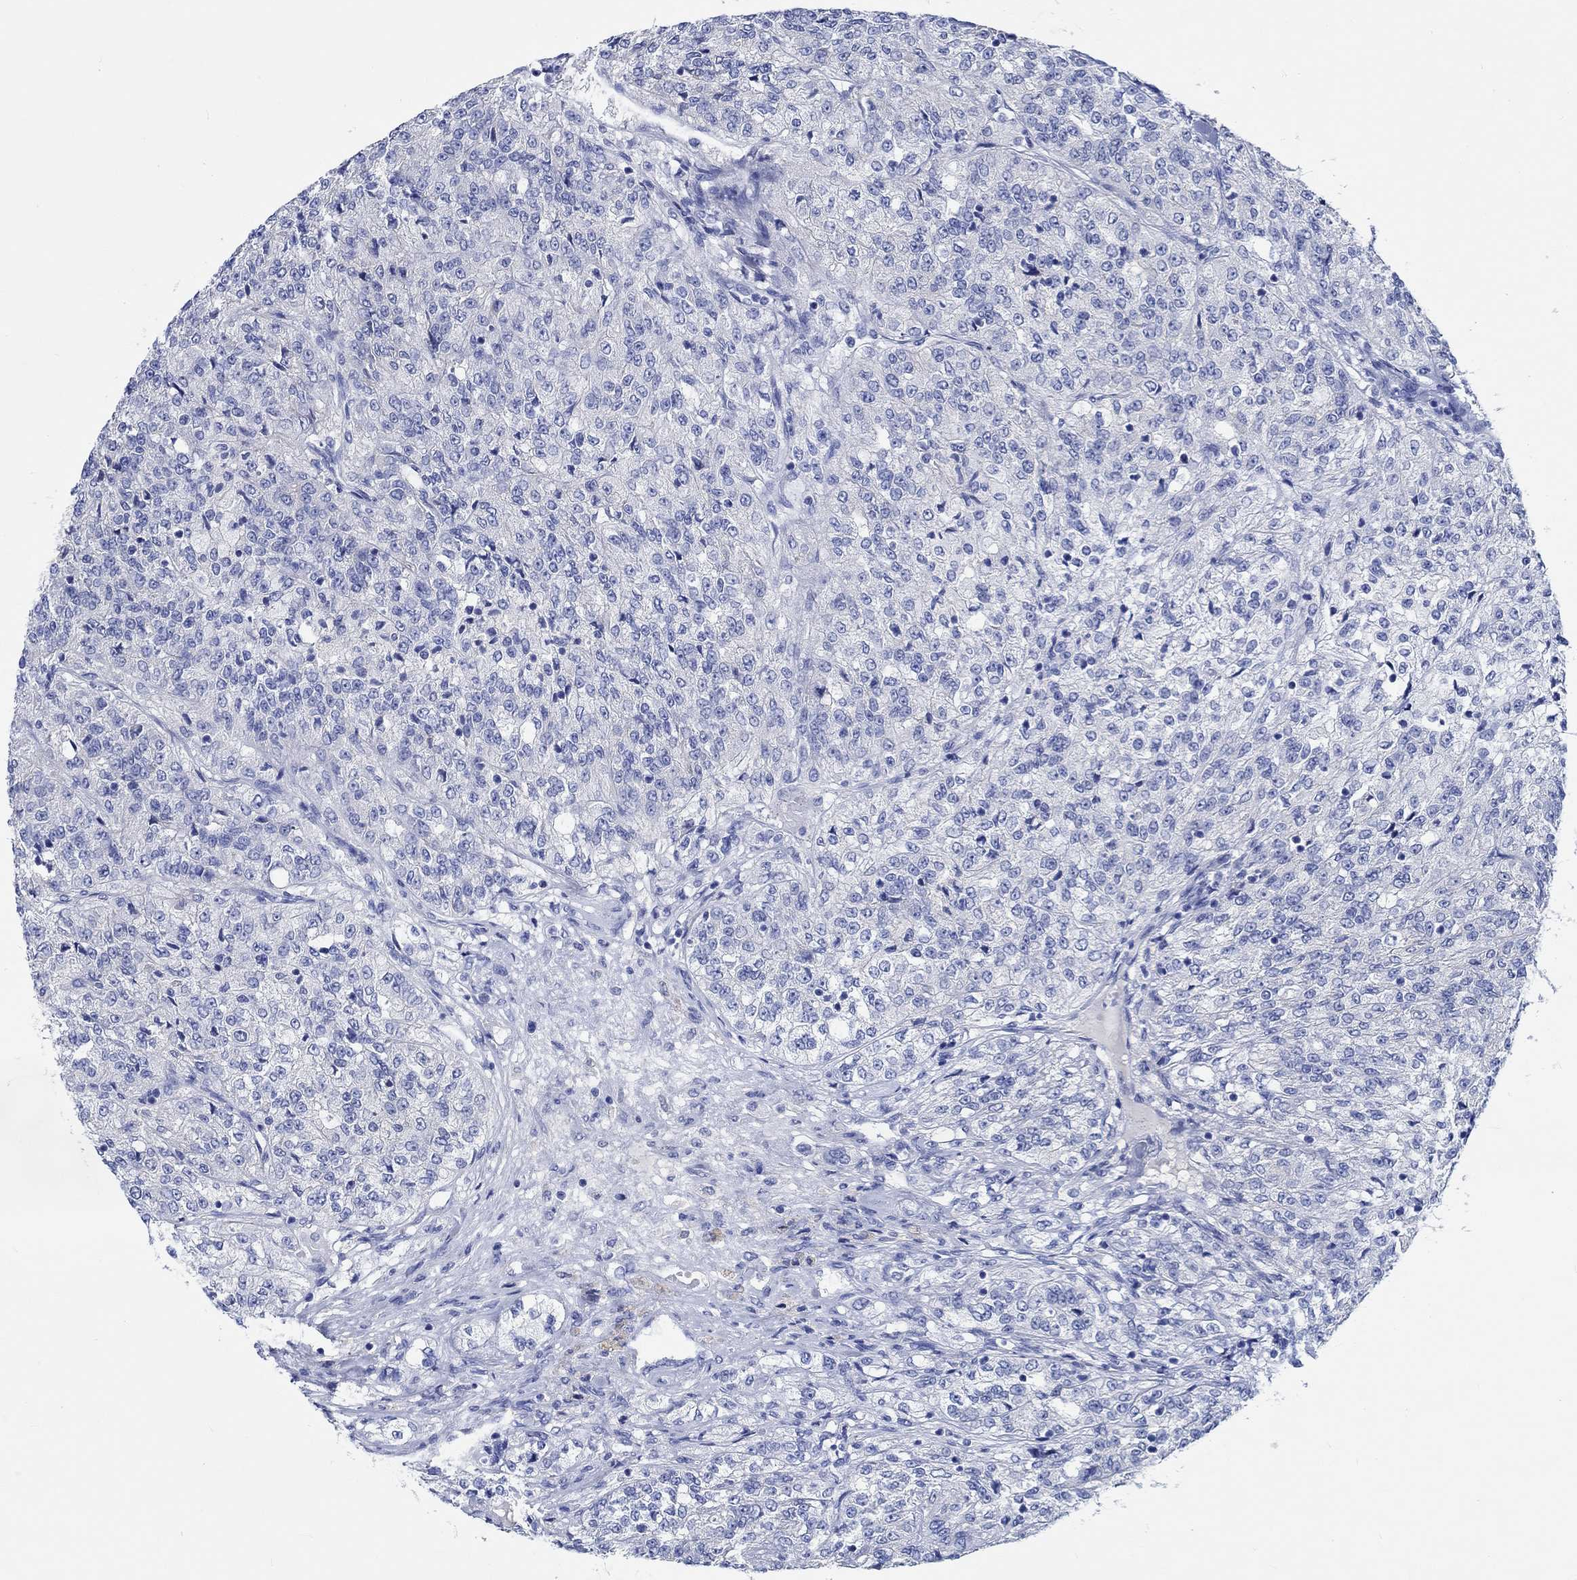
{"staining": {"intensity": "negative", "quantity": "none", "location": "none"}, "tissue": "renal cancer", "cell_type": "Tumor cells", "image_type": "cancer", "snomed": [{"axis": "morphology", "description": "Adenocarcinoma, NOS"}, {"axis": "topography", "description": "Kidney"}], "caption": "This image is of renal cancer (adenocarcinoma) stained with IHC to label a protein in brown with the nuclei are counter-stained blue. There is no positivity in tumor cells. Brightfield microscopy of immunohistochemistry (IHC) stained with DAB (brown) and hematoxylin (blue), captured at high magnification.", "gene": "SHISA4", "patient": {"sex": "female", "age": 63}}